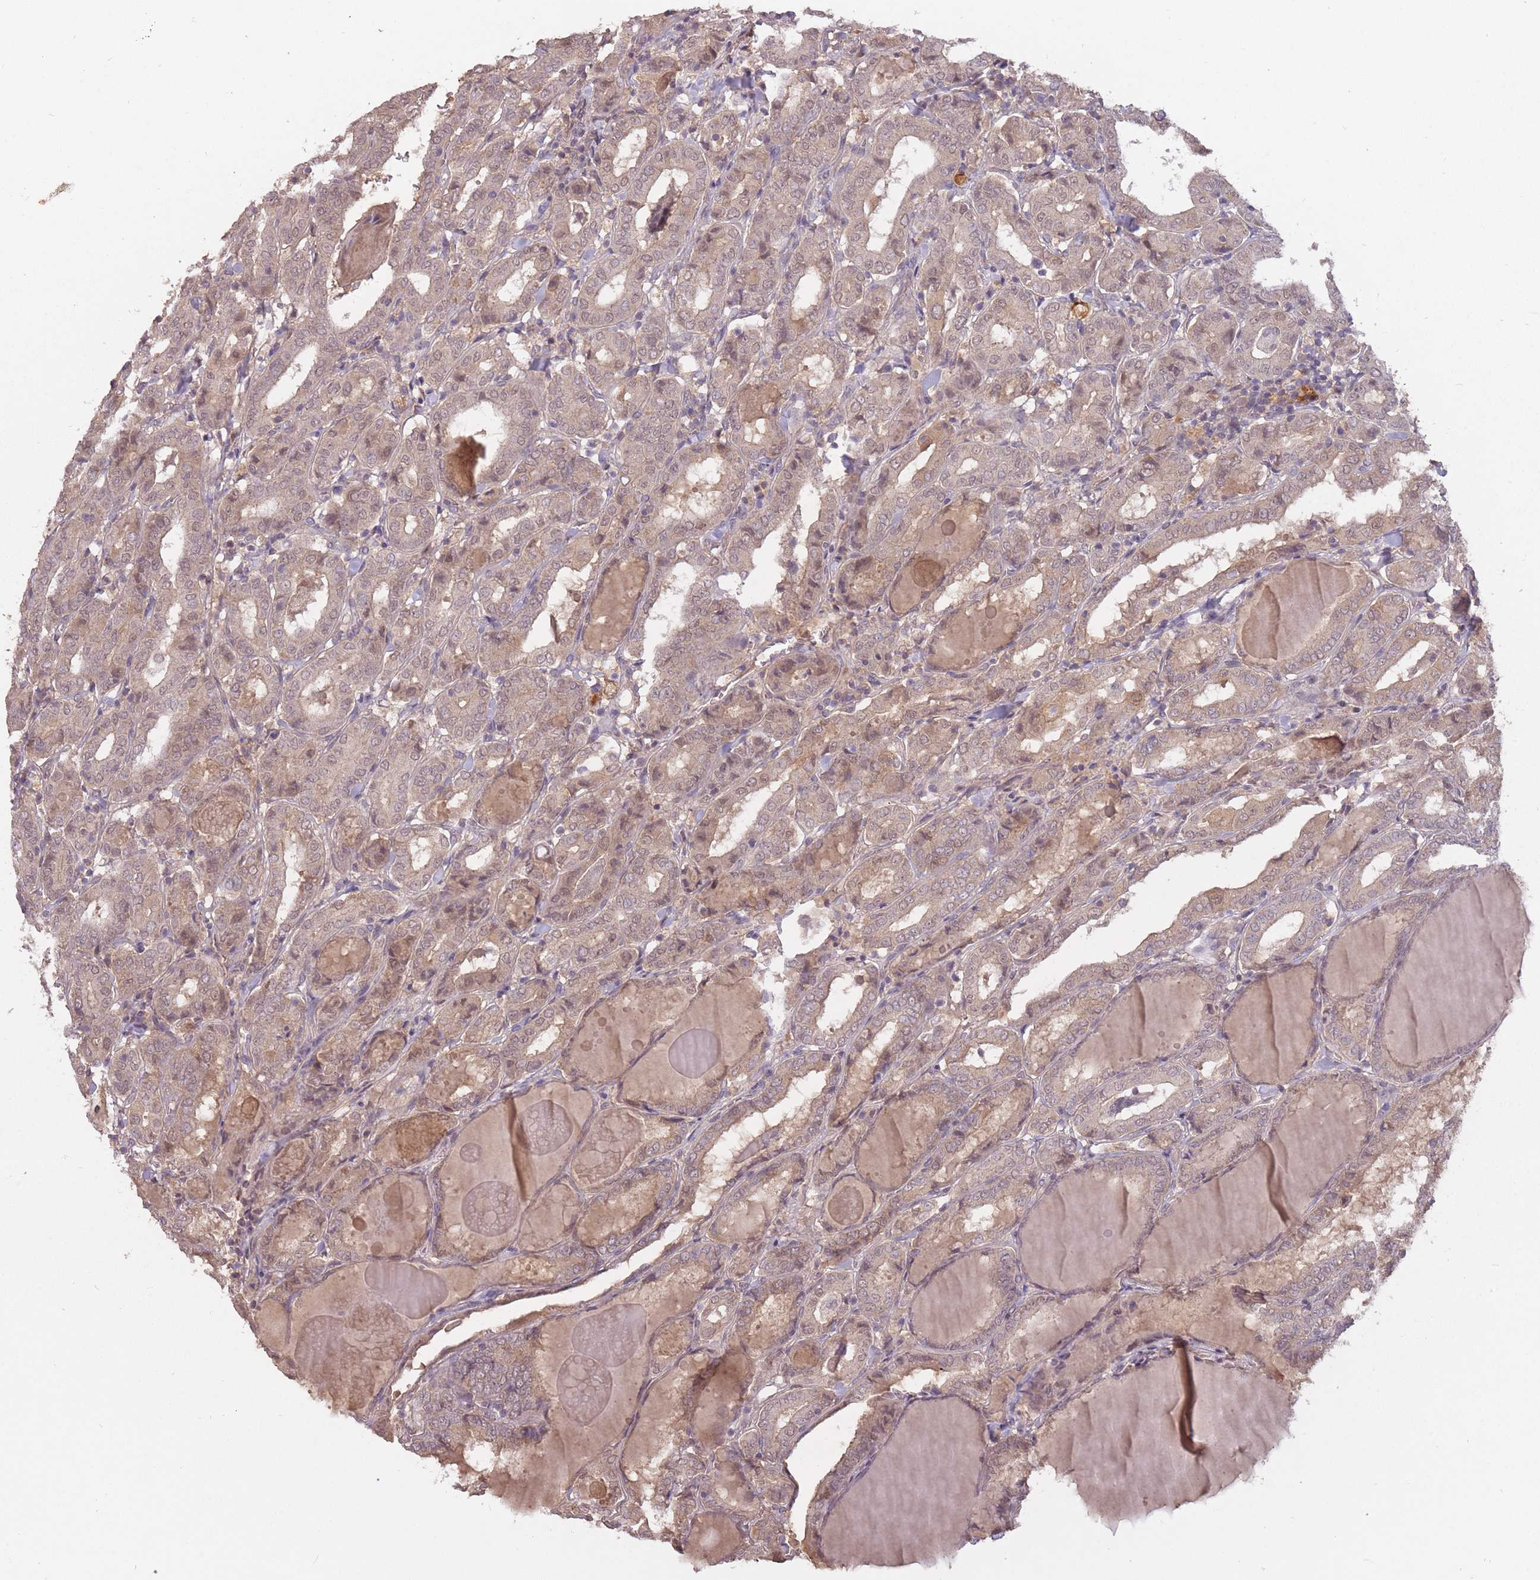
{"staining": {"intensity": "weak", "quantity": ">75%", "location": "cytoplasmic/membranous,nuclear"}, "tissue": "thyroid cancer", "cell_type": "Tumor cells", "image_type": "cancer", "snomed": [{"axis": "morphology", "description": "Papillary adenocarcinoma, NOS"}, {"axis": "topography", "description": "Thyroid gland"}], "caption": "Immunohistochemistry (IHC) image of neoplastic tissue: human papillary adenocarcinoma (thyroid) stained using immunohistochemistry (IHC) demonstrates low levels of weak protein expression localized specifically in the cytoplasmic/membranous and nuclear of tumor cells, appearing as a cytoplasmic/membranous and nuclear brown color.", "gene": "LRATD2", "patient": {"sex": "female", "age": 72}}